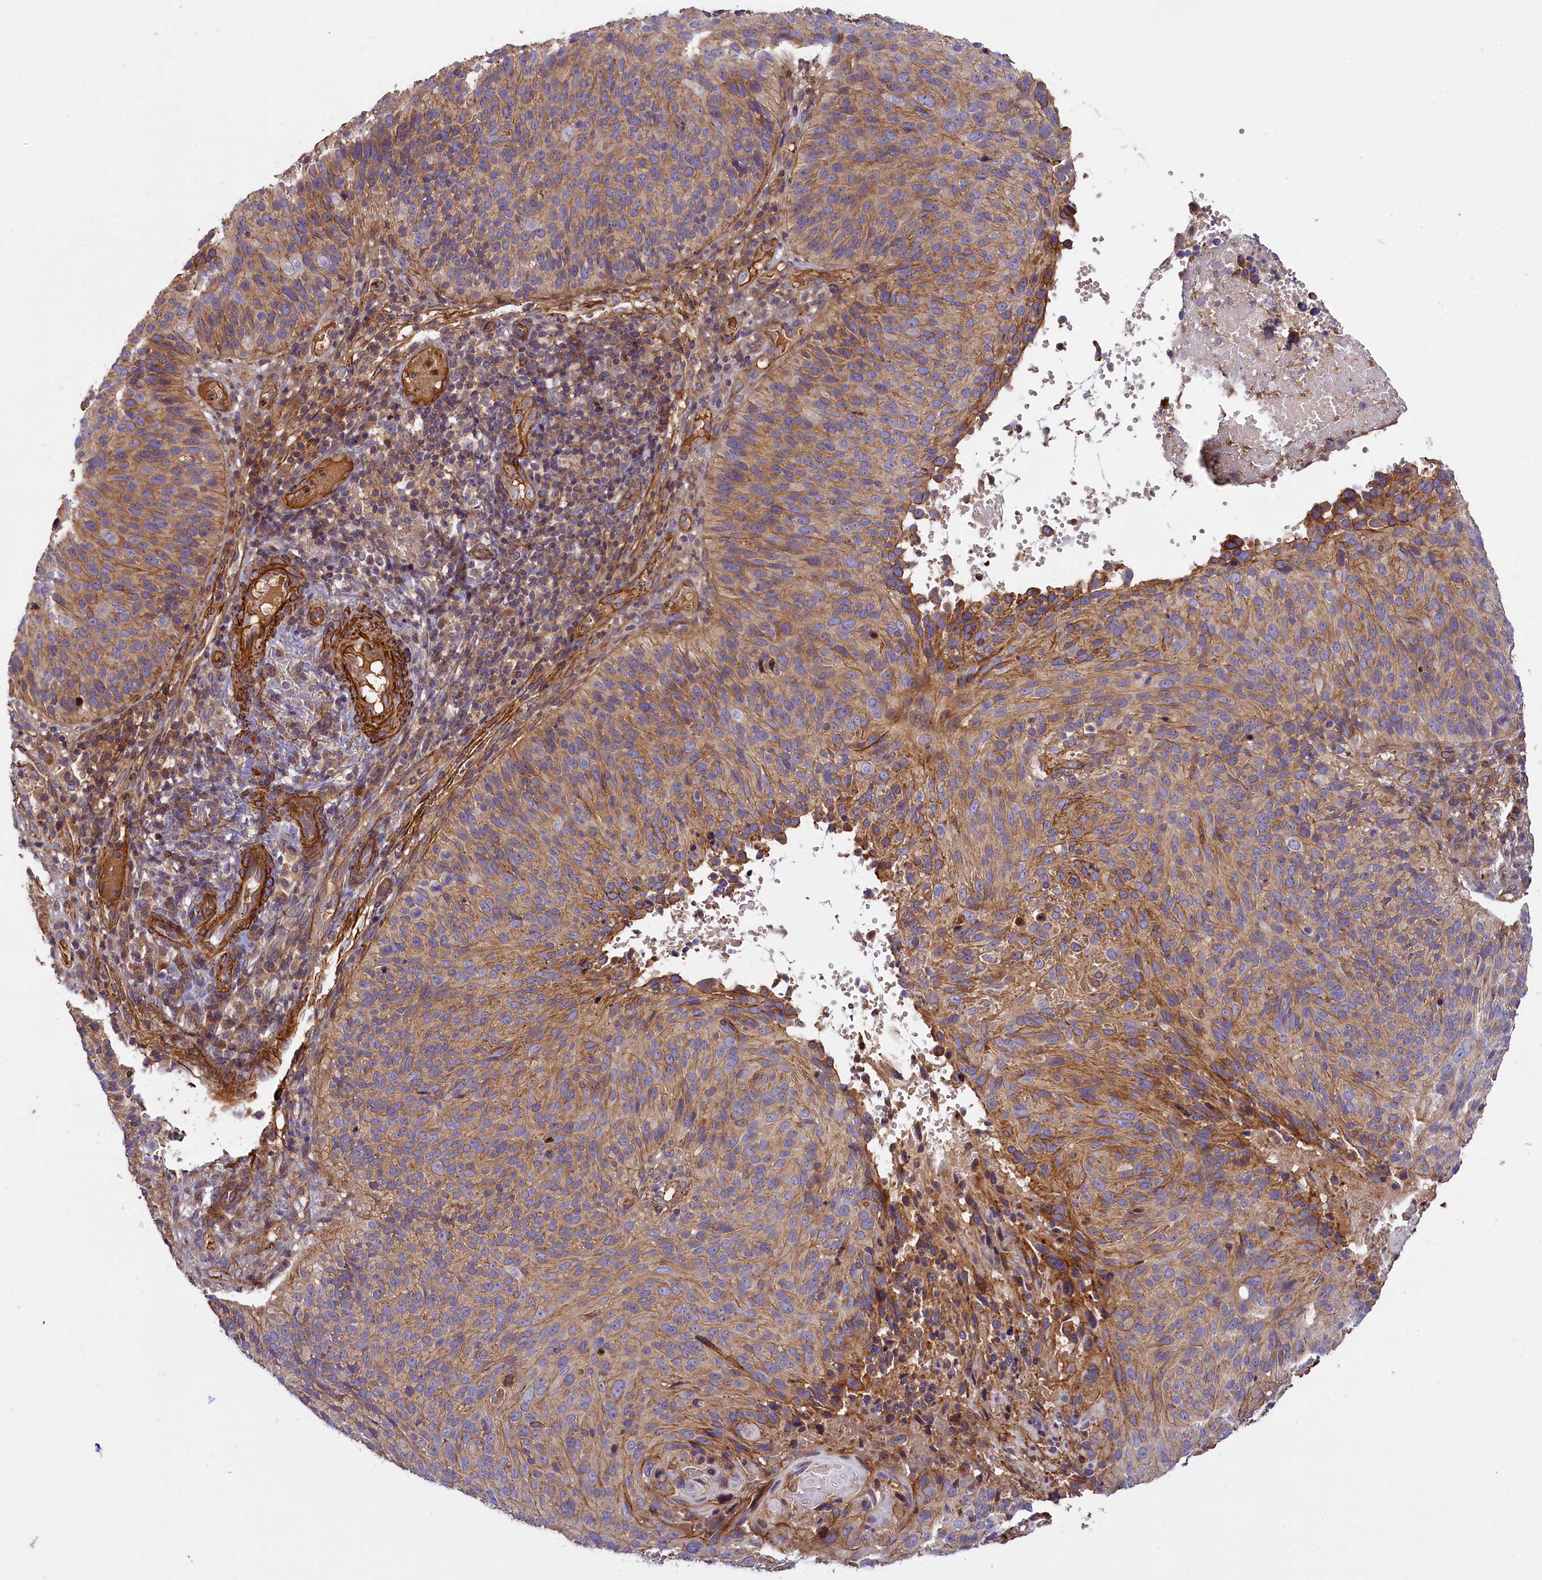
{"staining": {"intensity": "moderate", "quantity": "25%-75%", "location": "cytoplasmic/membranous"}, "tissue": "cervical cancer", "cell_type": "Tumor cells", "image_type": "cancer", "snomed": [{"axis": "morphology", "description": "Squamous cell carcinoma, NOS"}, {"axis": "topography", "description": "Cervix"}], "caption": "The image demonstrates staining of cervical cancer, revealing moderate cytoplasmic/membranous protein expression (brown color) within tumor cells.", "gene": "FUZ", "patient": {"sex": "female", "age": 74}}